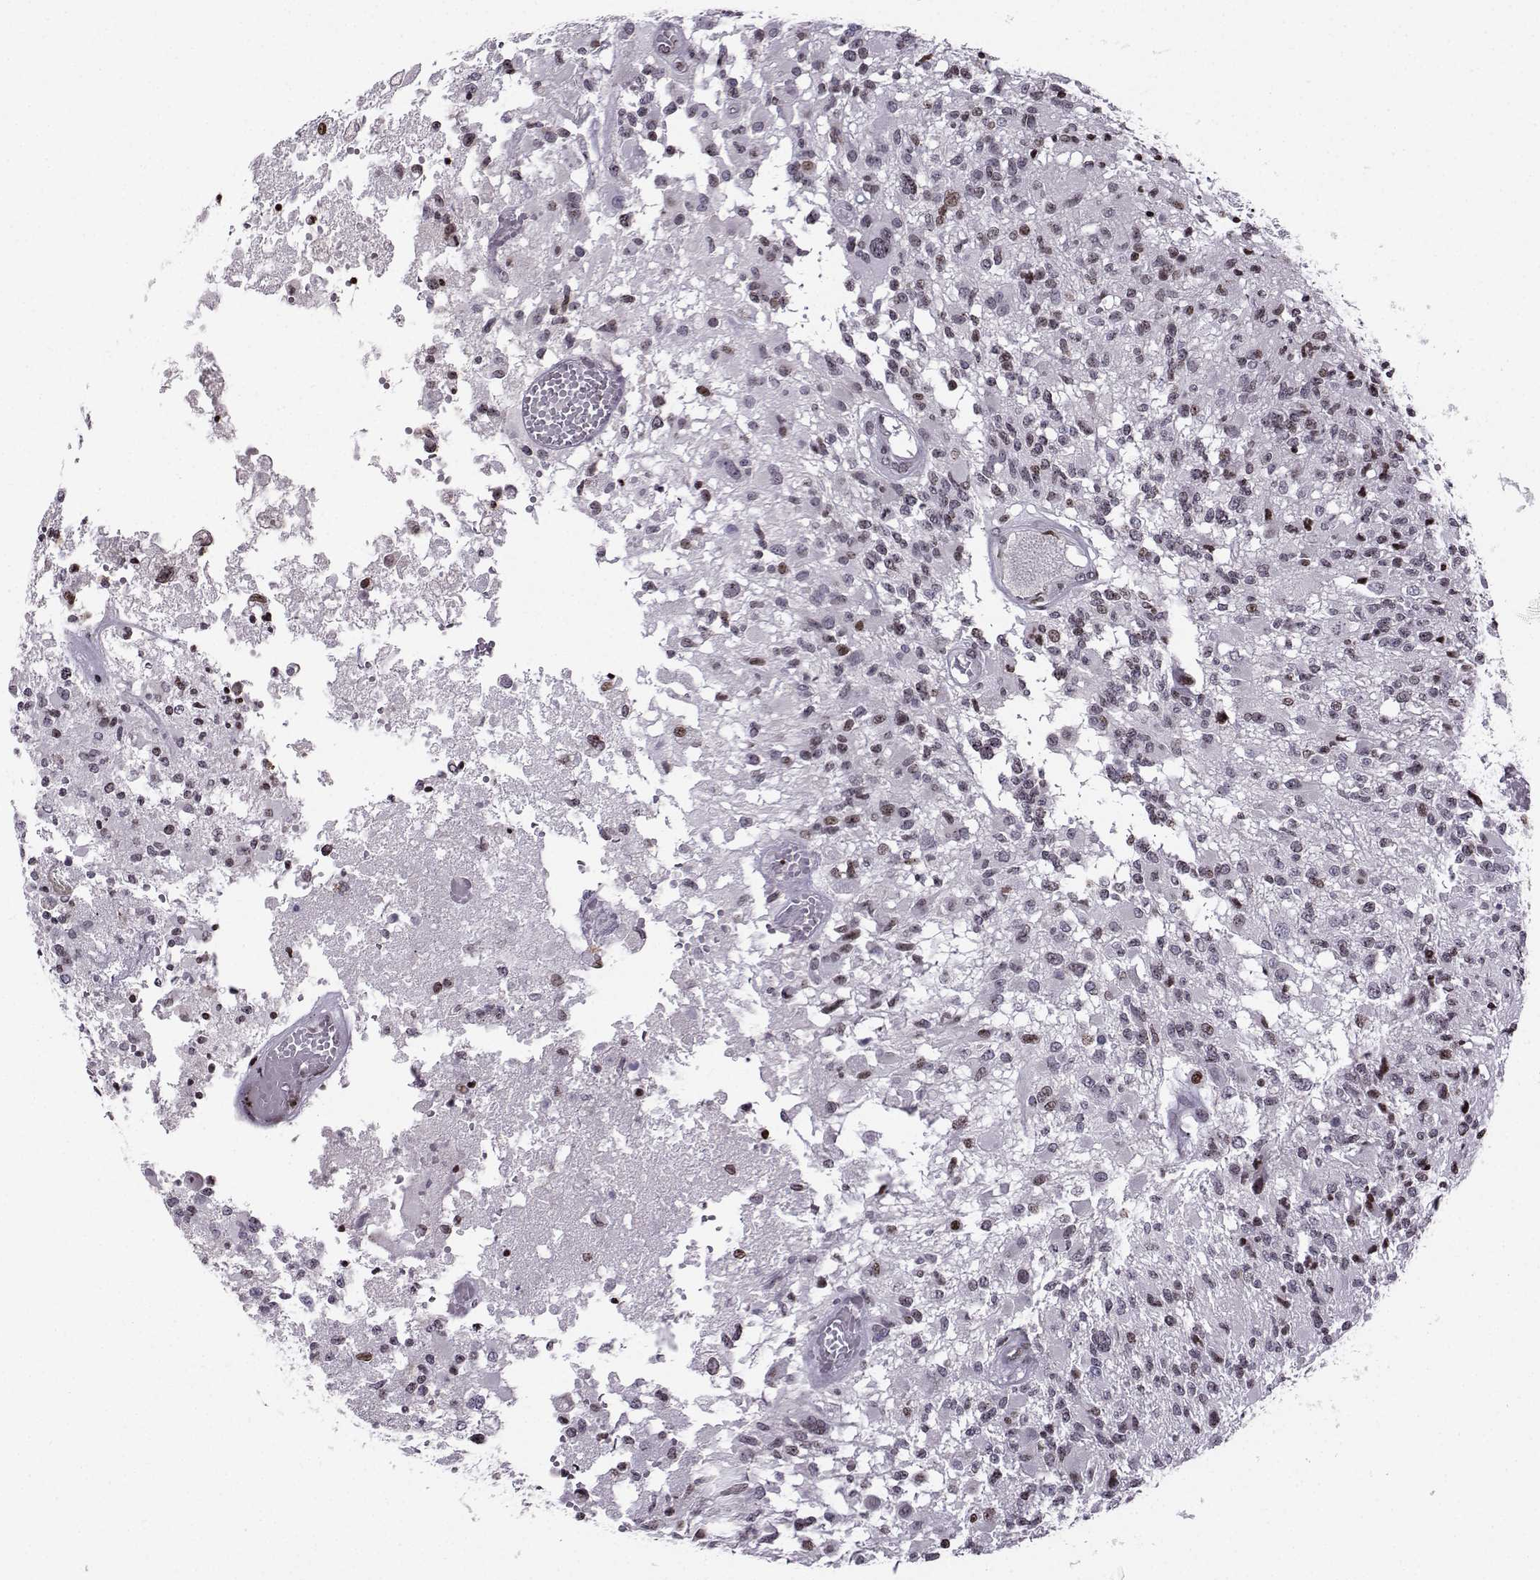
{"staining": {"intensity": "negative", "quantity": "none", "location": "none"}, "tissue": "glioma", "cell_type": "Tumor cells", "image_type": "cancer", "snomed": [{"axis": "morphology", "description": "Glioma, malignant, High grade"}, {"axis": "topography", "description": "Brain"}], "caption": "This is an IHC photomicrograph of human glioma. There is no expression in tumor cells.", "gene": "ZNF19", "patient": {"sex": "female", "age": 63}}